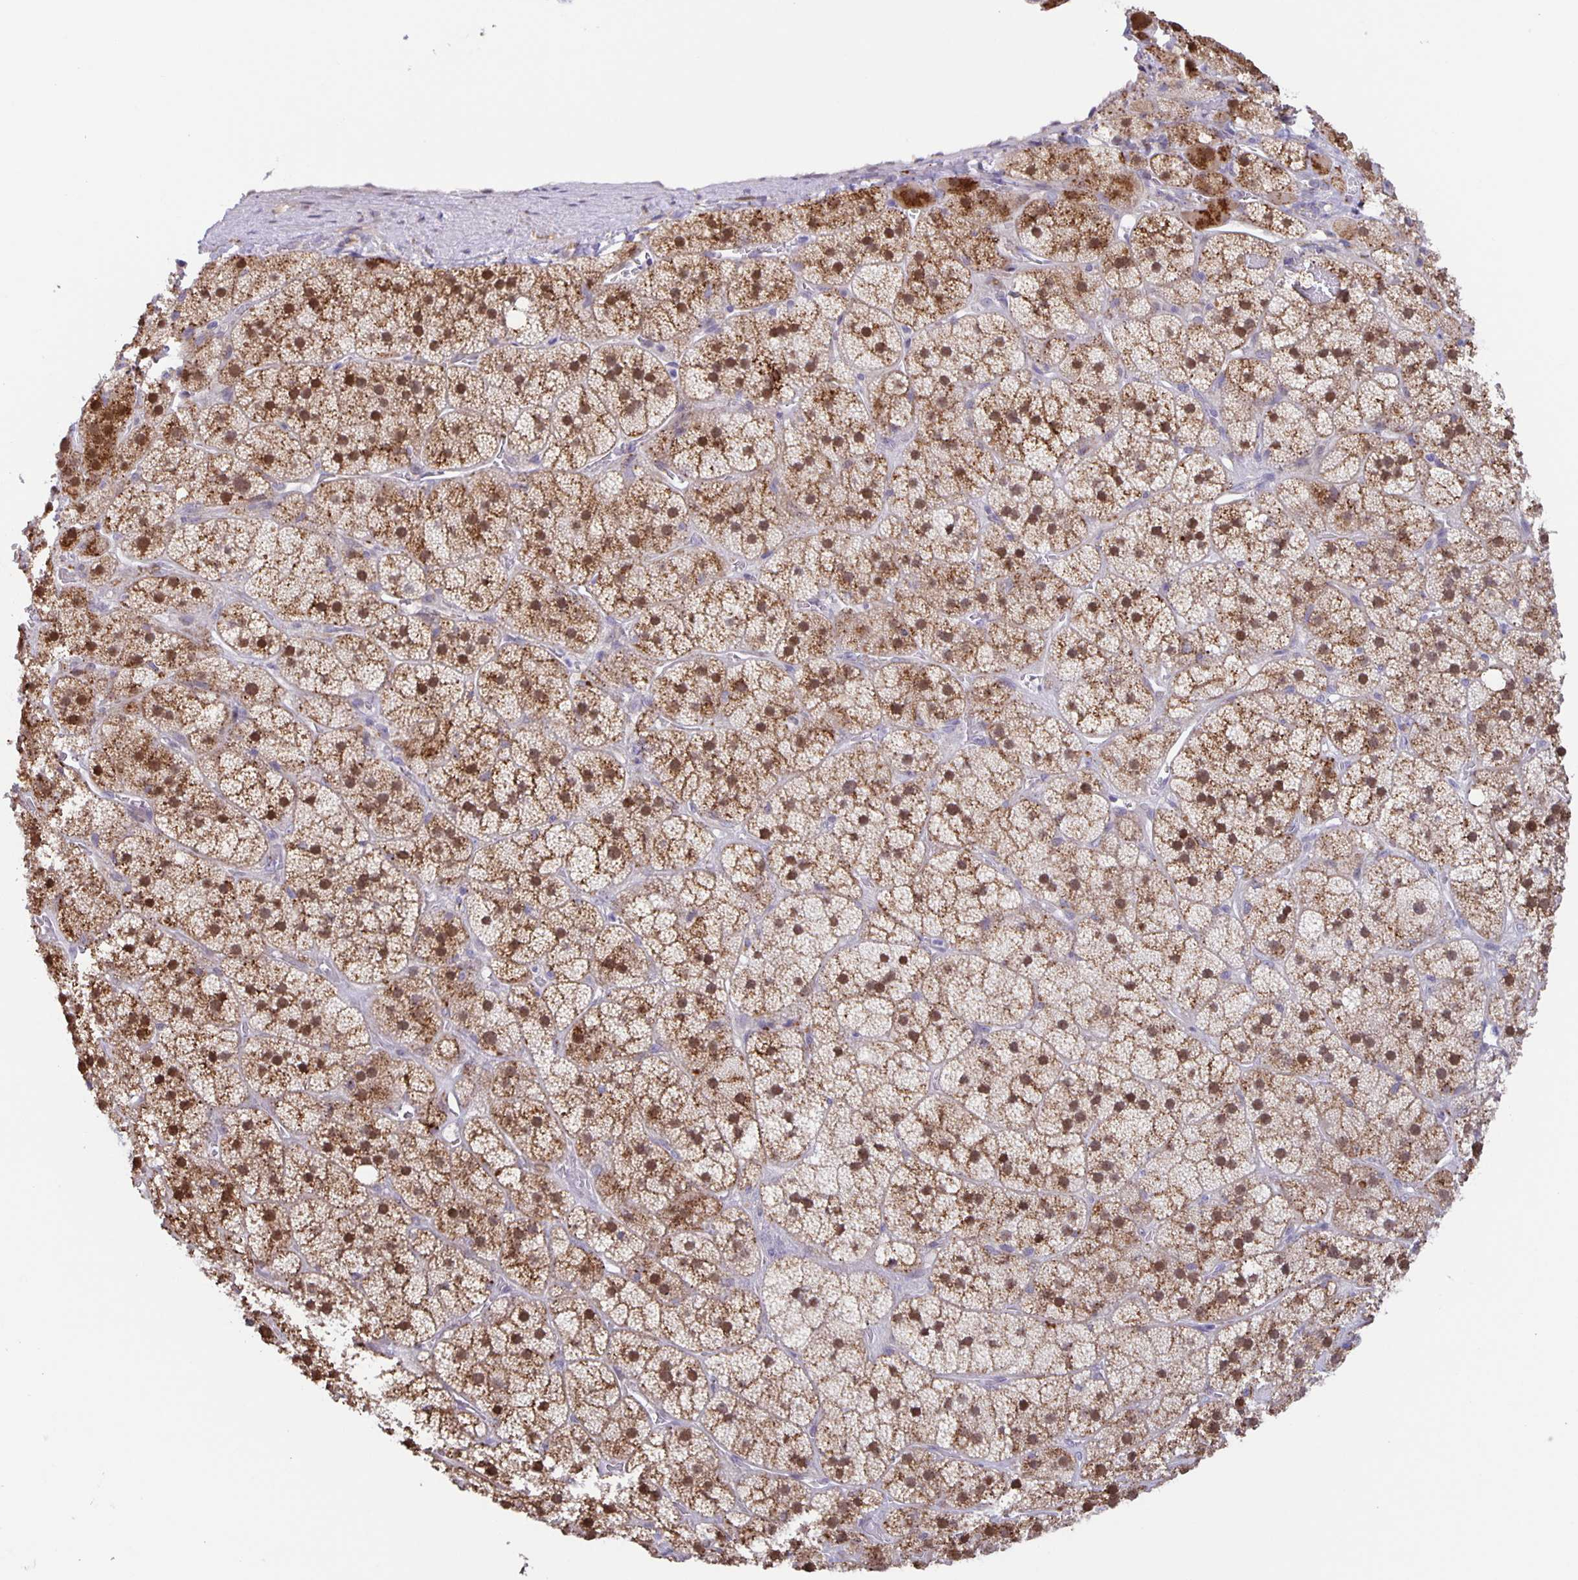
{"staining": {"intensity": "moderate", "quantity": ">75%", "location": "cytoplasmic/membranous,nuclear"}, "tissue": "adrenal gland", "cell_type": "Glandular cells", "image_type": "normal", "snomed": [{"axis": "morphology", "description": "Normal tissue, NOS"}, {"axis": "topography", "description": "Adrenal gland"}], "caption": "Unremarkable adrenal gland exhibits moderate cytoplasmic/membranous,nuclear positivity in approximately >75% of glandular cells, visualized by immunohistochemistry.", "gene": "MAPK12", "patient": {"sex": "male", "age": 57}}